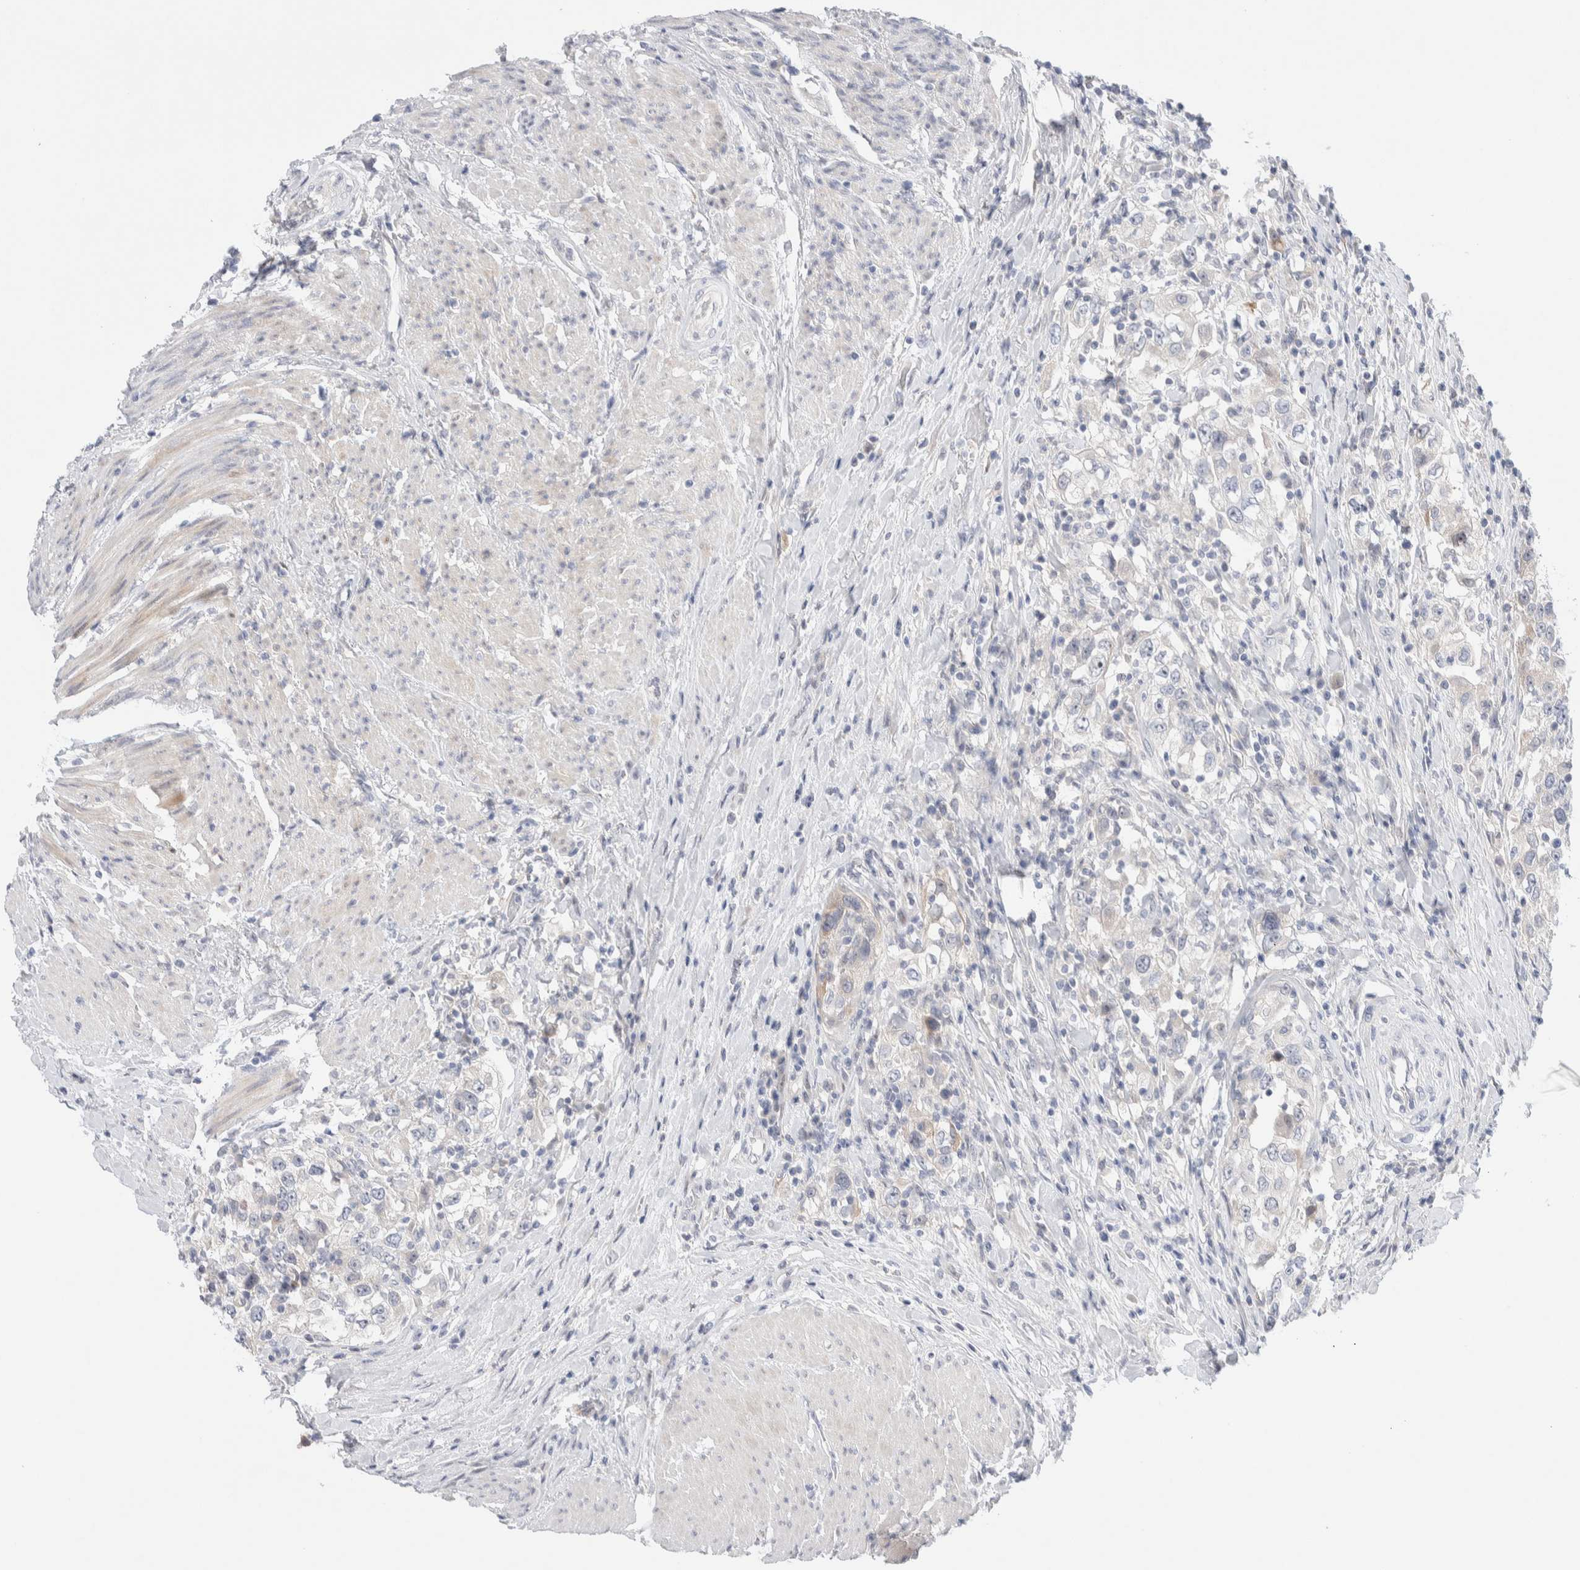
{"staining": {"intensity": "negative", "quantity": "none", "location": "none"}, "tissue": "urothelial cancer", "cell_type": "Tumor cells", "image_type": "cancer", "snomed": [{"axis": "morphology", "description": "Urothelial carcinoma, High grade"}, {"axis": "topography", "description": "Urinary bladder"}], "caption": "Tumor cells show no significant positivity in urothelial cancer.", "gene": "DNAJB6", "patient": {"sex": "female", "age": 80}}